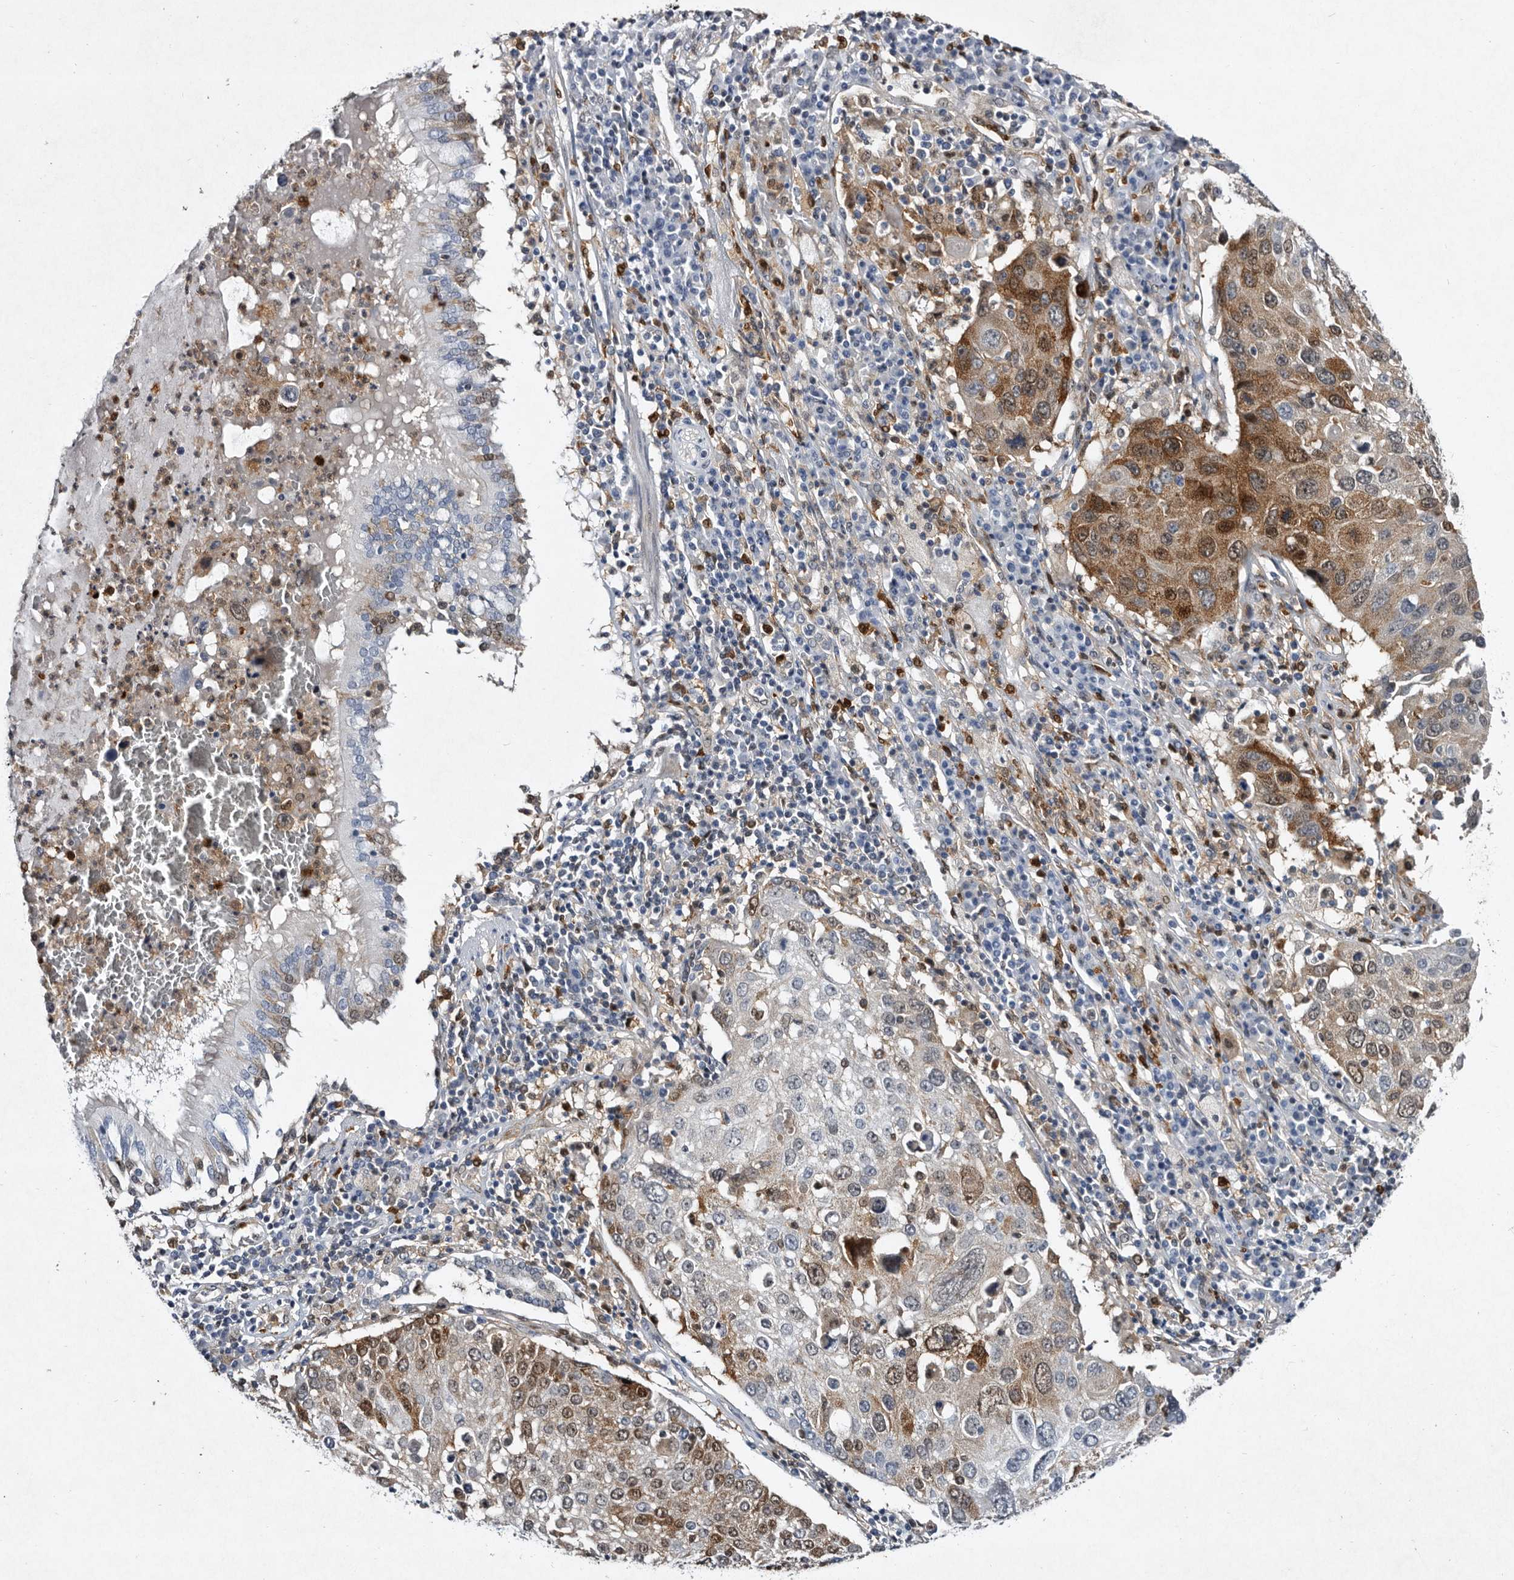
{"staining": {"intensity": "moderate", "quantity": "25%-75%", "location": "cytoplasmic/membranous,nuclear"}, "tissue": "lung cancer", "cell_type": "Tumor cells", "image_type": "cancer", "snomed": [{"axis": "morphology", "description": "Squamous cell carcinoma, NOS"}, {"axis": "topography", "description": "Lung"}], "caption": "IHC (DAB (3,3'-diaminobenzidine)) staining of human lung cancer displays moderate cytoplasmic/membranous and nuclear protein positivity in approximately 25%-75% of tumor cells.", "gene": "SERPINB8", "patient": {"sex": "male", "age": 65}}